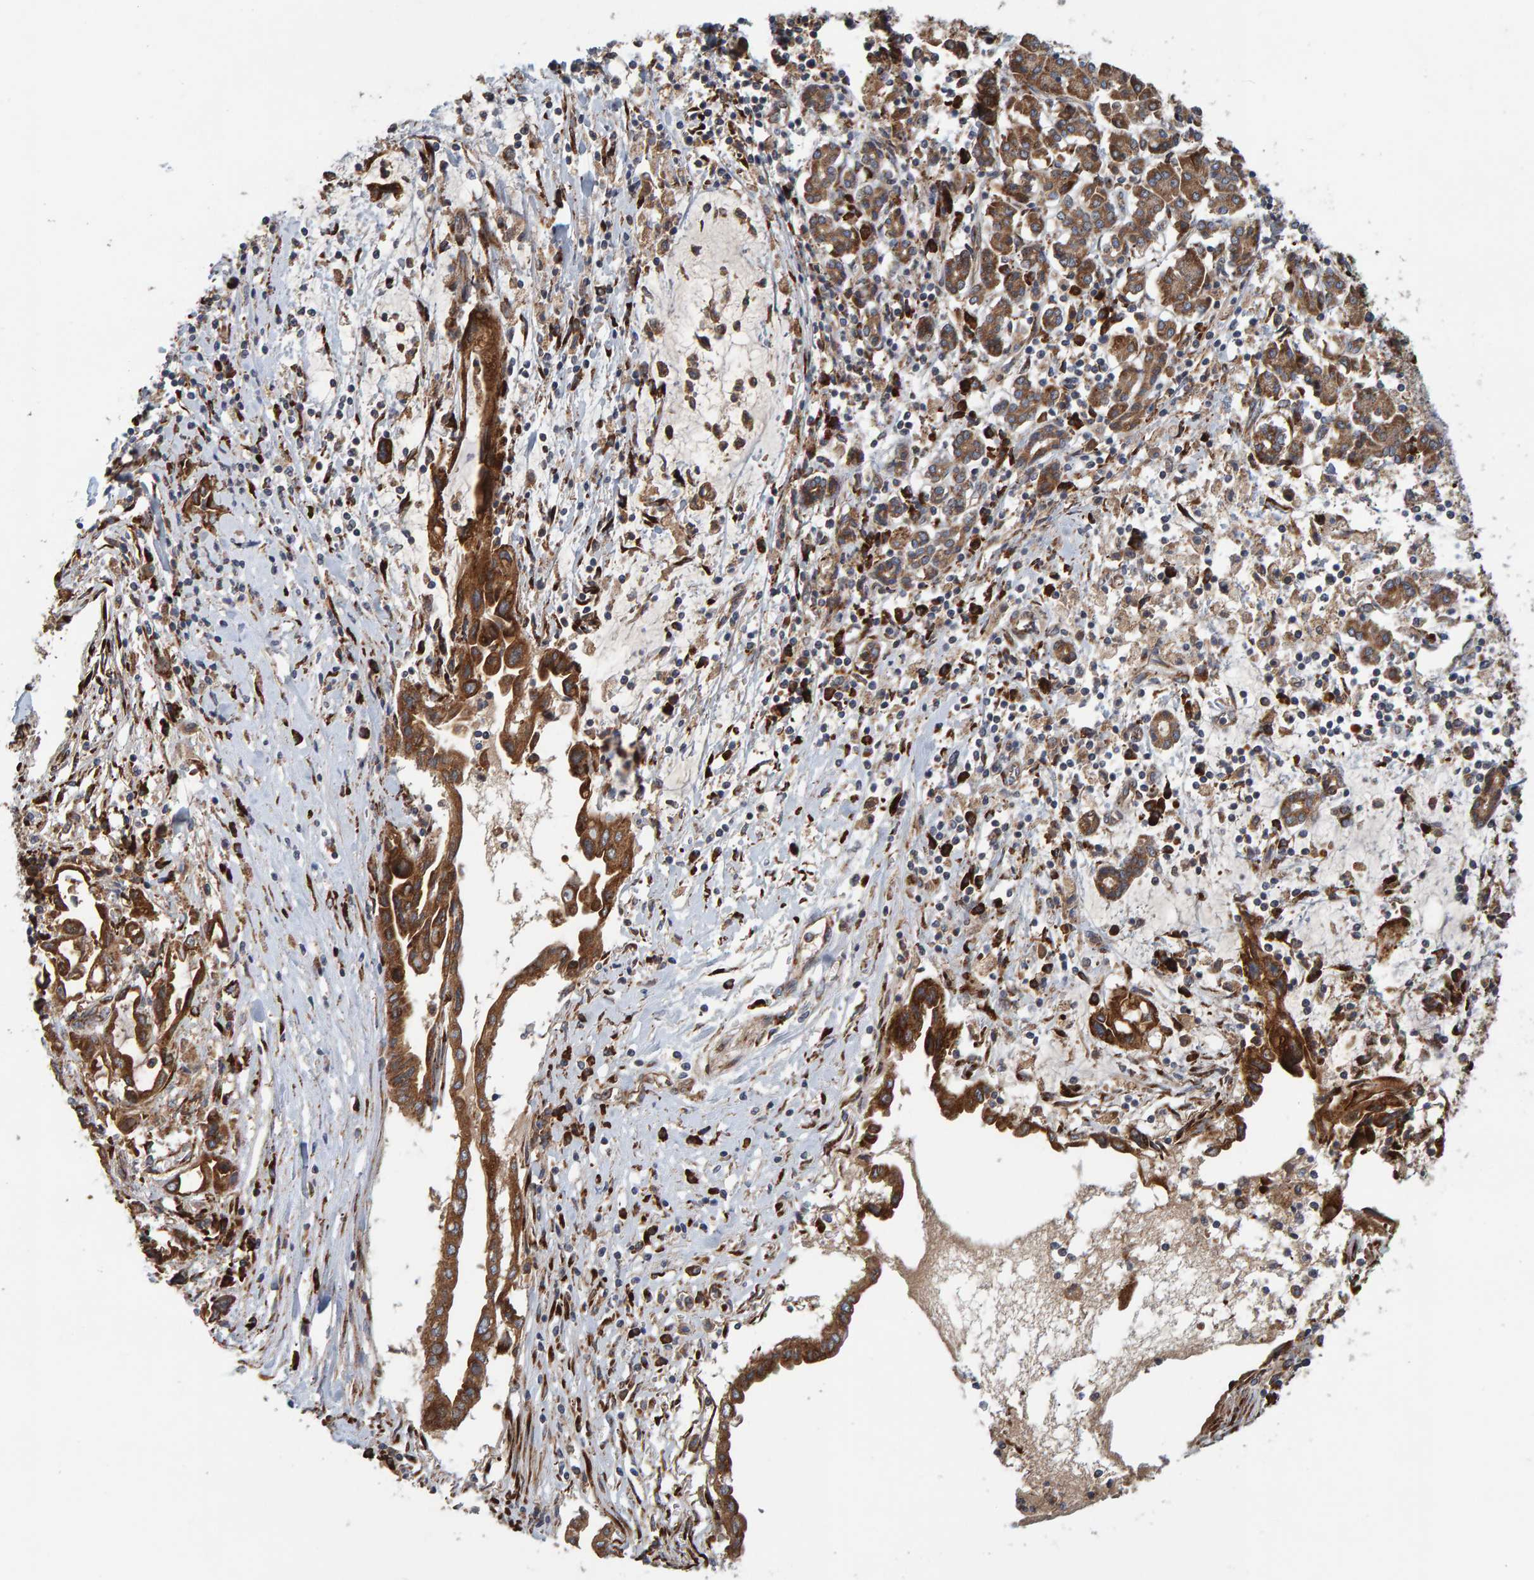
{"staining": {"intensity": "strong", "quantity": ">75%", "location": "cytoplasmic/membranous"}, "tissue": "pancreatic cancer", "cell_type": "Tumor cells", "image_type": "cancer", "snomed": [{"axis": "morphology", "description": "Adenocarcinoma, NOS"}, {"axis": "topography", "description": "Pancreas"}], "caption": "This image demonstrates pancreatic cancer (adenocarcinoma) stained with IHC to label a protein in brown. The cytoplasmic/membranous of tumor cells show strong positivity for the protein. Nuclei are counter-stained blue.", "gene": "BAIAP2", "patient": {"sex": "female", "age": 57}}